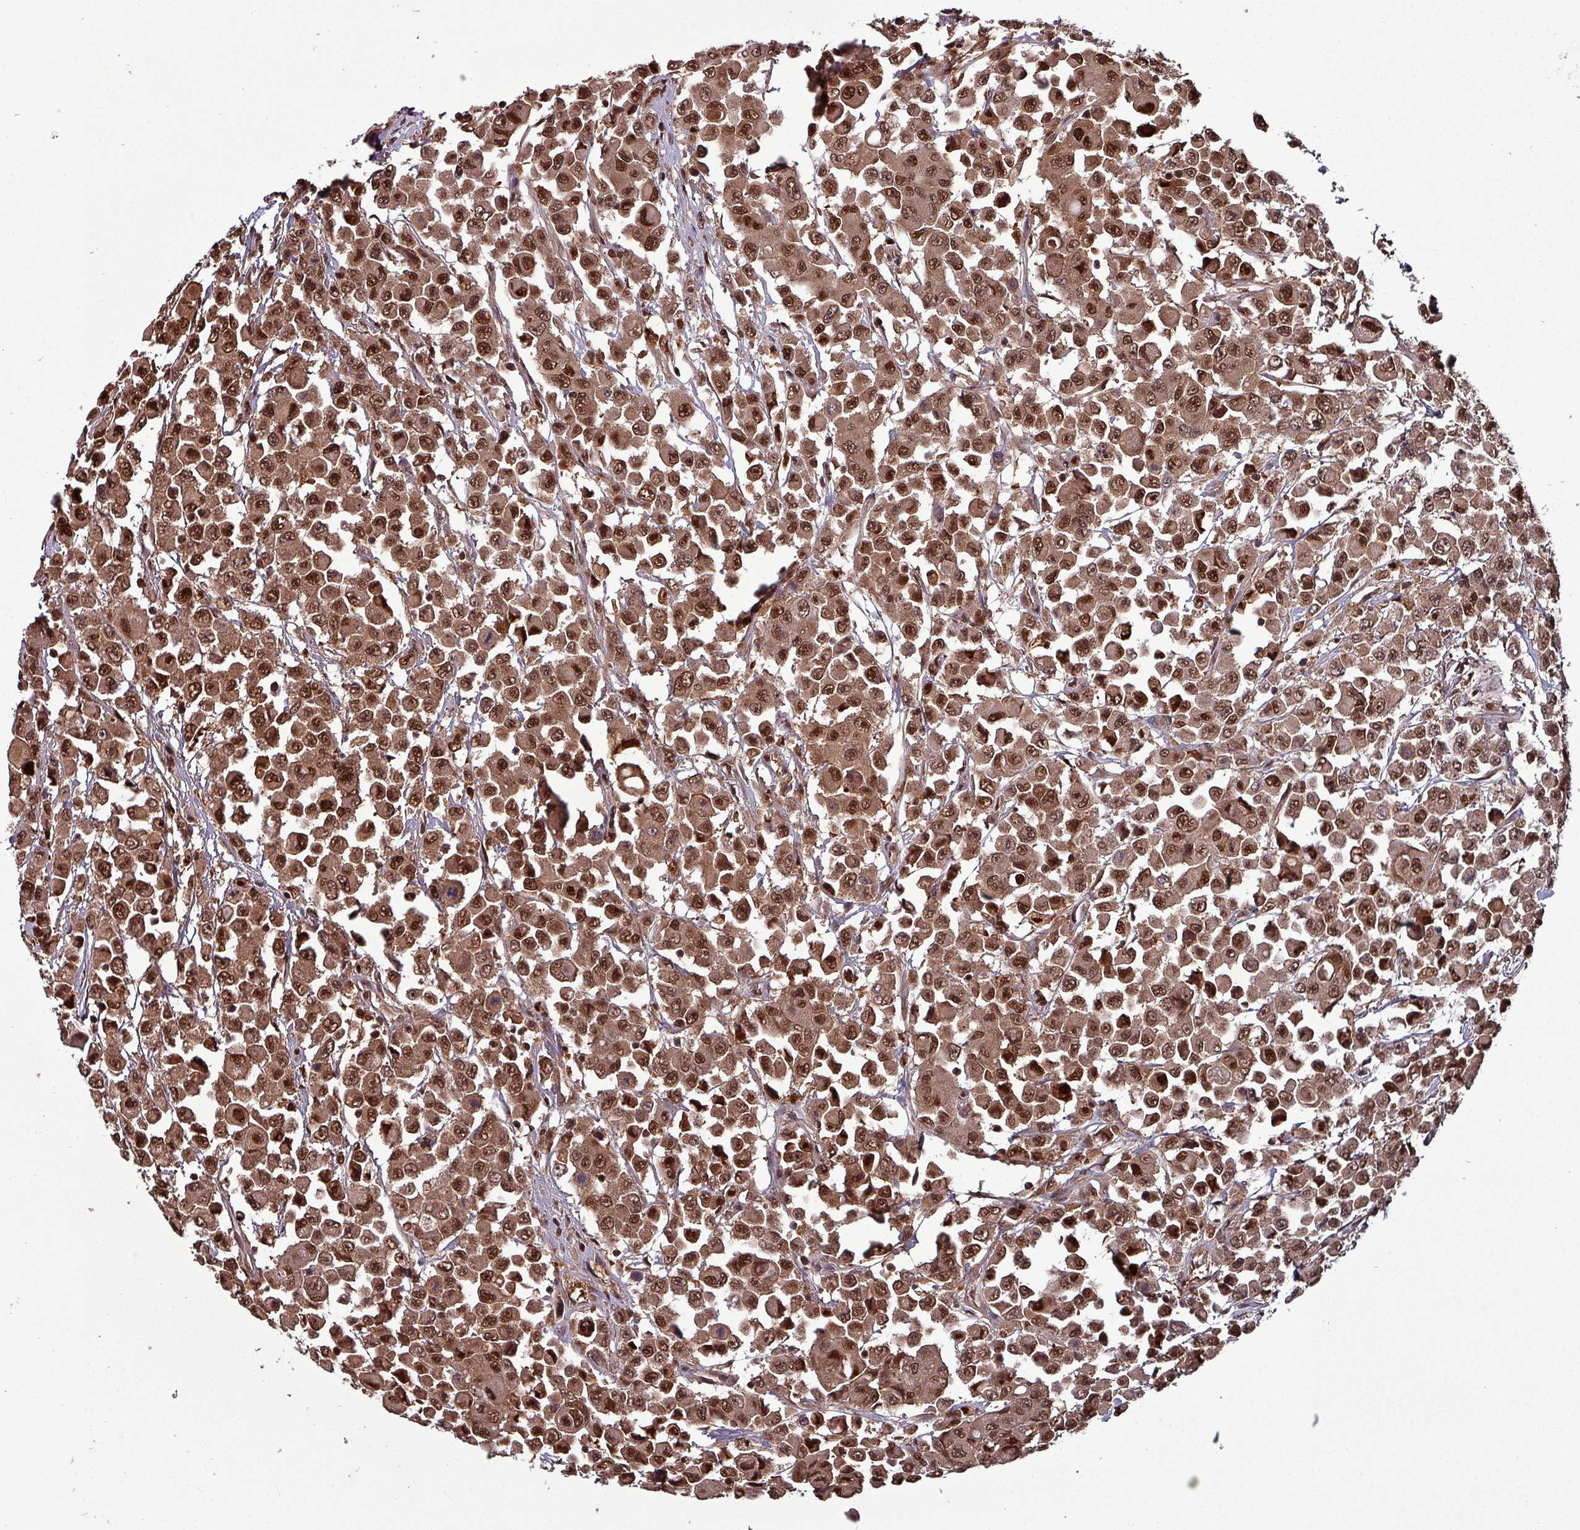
{"staining": {"intensity": "strong", "quantity": ">75%", "location": "cytoplasmic/membranous,nuclear"}, "tissue": "colorectal cancer", "cell_type": "Tumor cells", "image_type": "cancer", "snomed": [{"axis": "morphology", "description": "Adenocarcinoma, NOS"}, {"axis": "topography", "description": "Colon"}], "caption": "Immunohistochemical staining of human adenocarcinoma (colorectal) reveals high levels of strong cytoplasmic/membranous and nuclear protein staining in about >75% of tumor cells.", "gene": "PSMB8", "patient": {"sex": "male", "age": 51}}